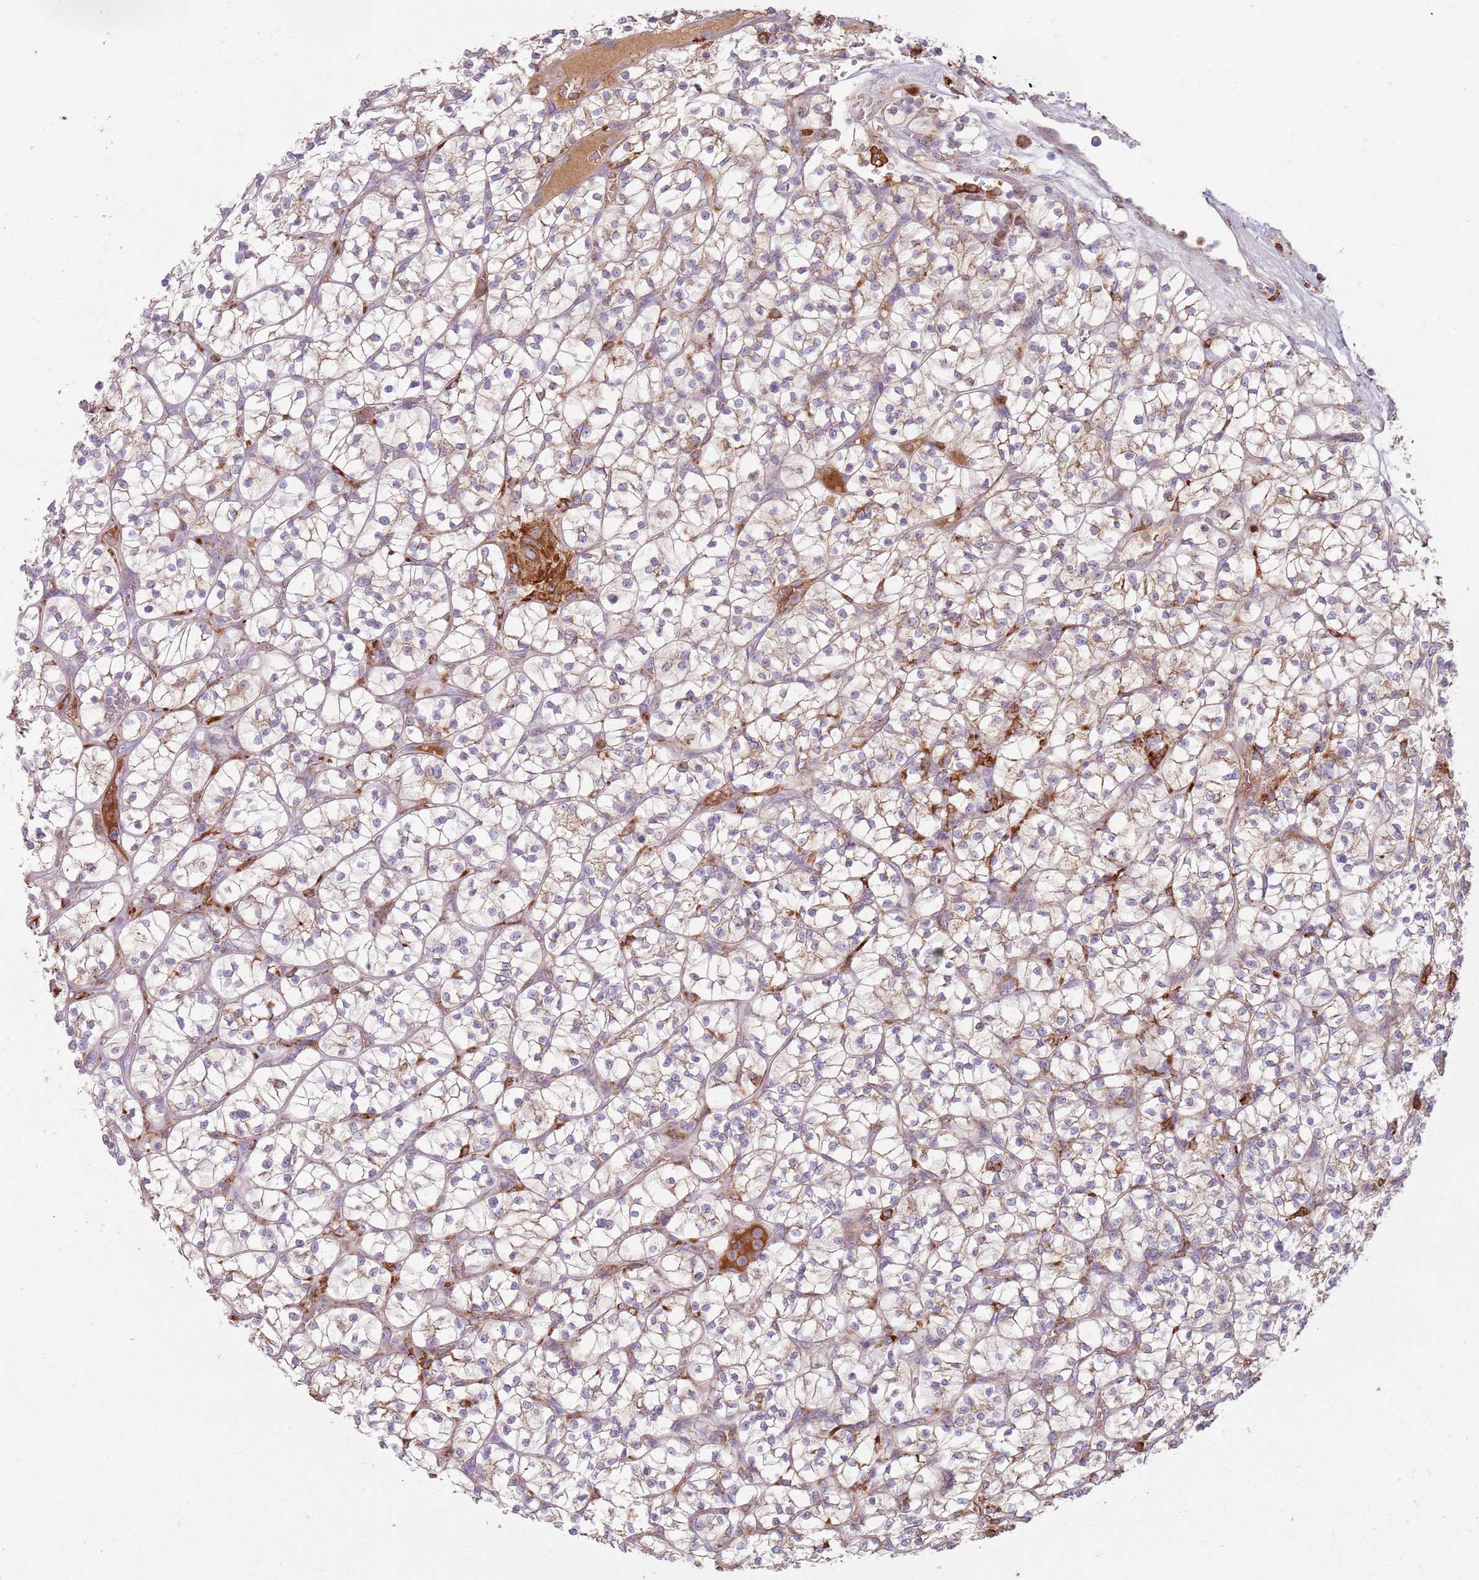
{"staining": {"intensity": "negative", "quantity": "none", "location": "none"}, "tissue": "renal cancer", "cell_type": "Tumor cells", "image_type": "cancer", "snomed": [{"axis": "morphology", "description": "Adenocarcinoma, NOS"}, {"axis": "topography", "description": "Kidney"}], "caption": "A high-resolution micrograph shows immunohistochemistry staining of renal adenocarcinoma, which displays no significant positivity in tumor cells.", "gene": "COLGALT1", "patient": {"sex": "female", "age": 64}}